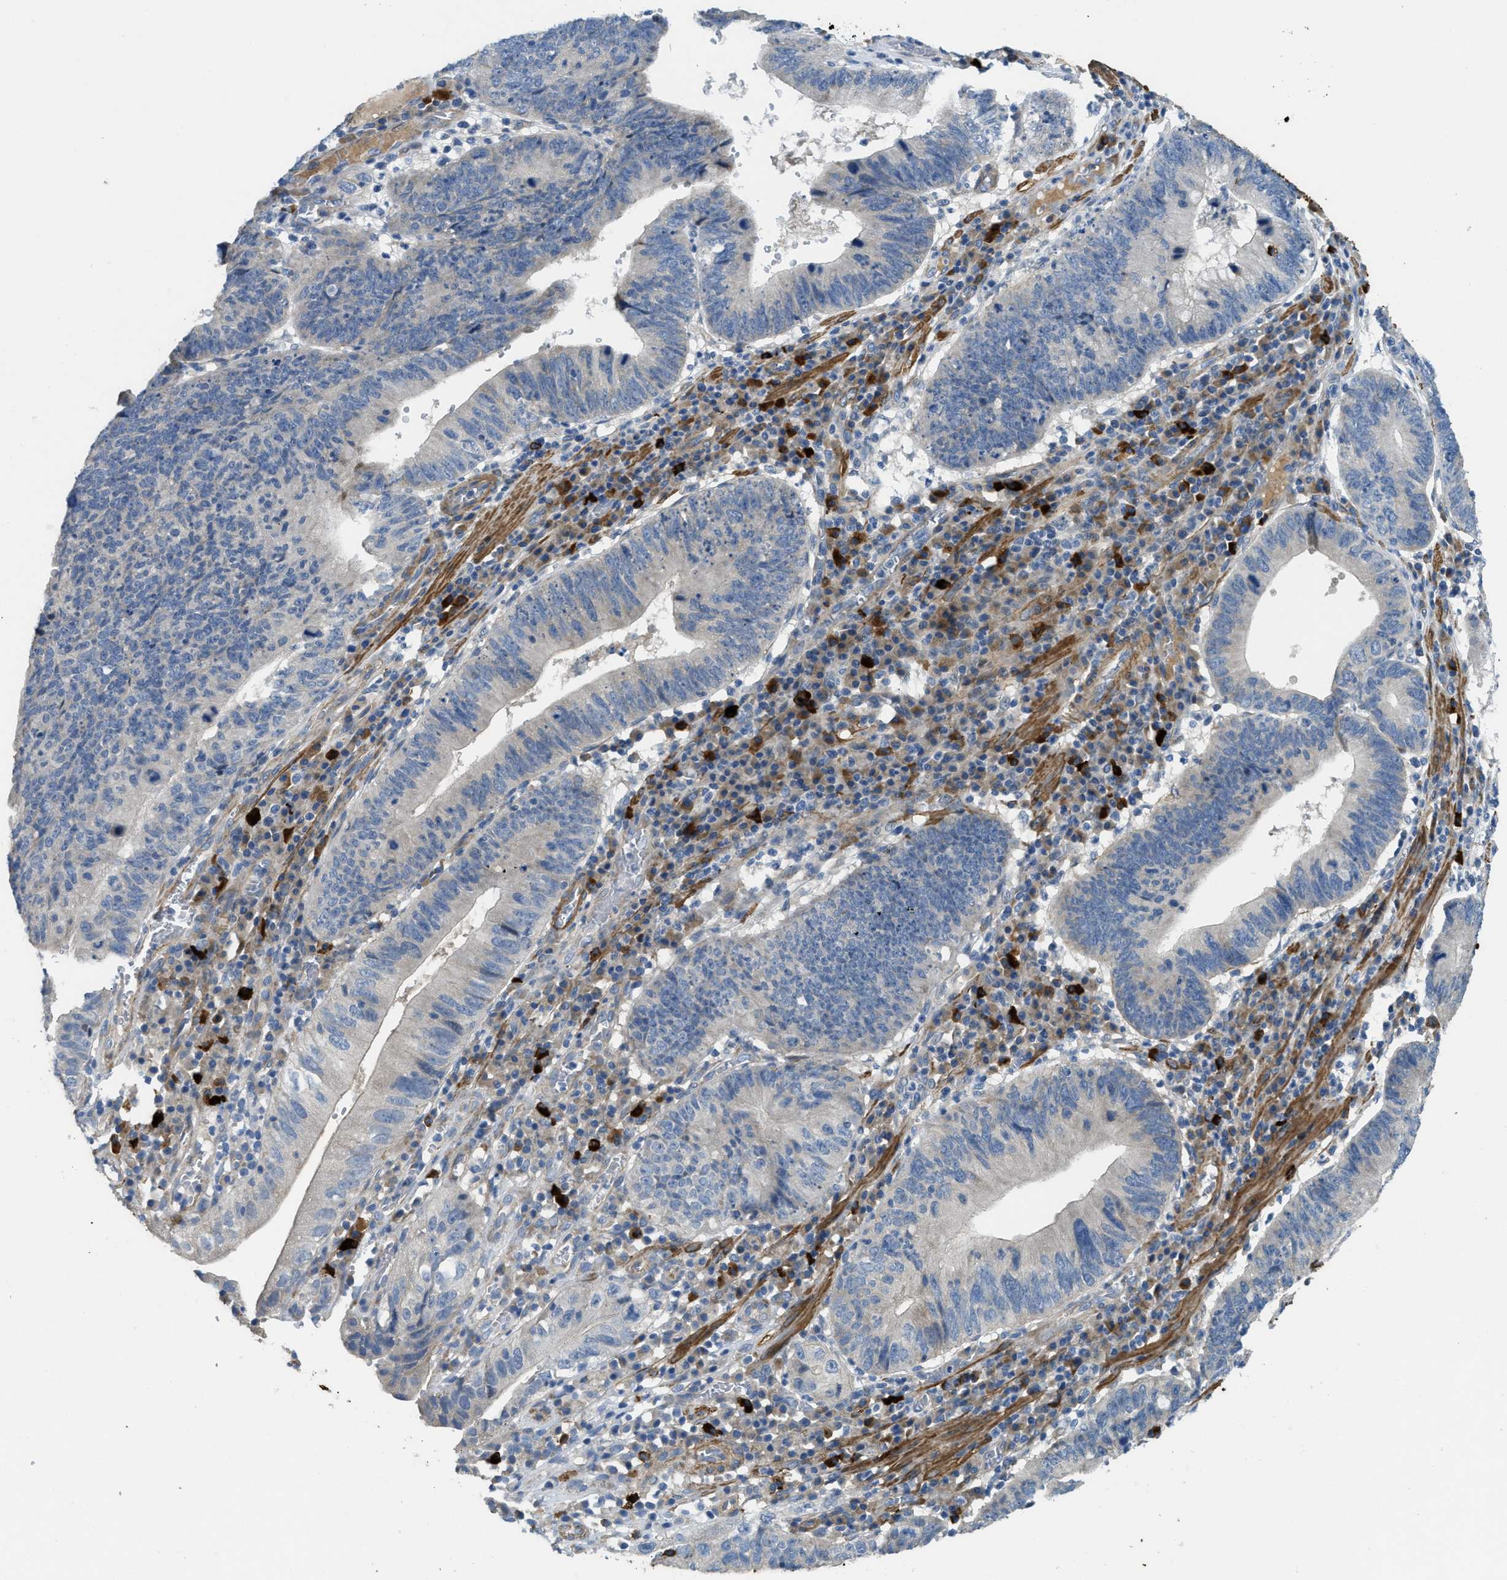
{"staining": {"intensity": "moderate", "quantity": "<25%", "location": "cytoplasmic/membranous"}, "tissue": "stomach cancer", "cell_type": "Tumor cells", "image_type": "cancer", "snomed": [{"axis": "morphology", "description": "Adenocarcinoma, NOS"}, {"axis": "topography", "description": "Stomach"}], "caption": "The image shows a brown stain indicating the presence of a protein in the cytoplasmic/membranous of tumor cells in stomach cancer. (DAB (3,3'-diaminobenzidine) IHC with brightfield microscopy, high magnification).", "gene": "BMPR1A", "patient": {"sex": "male", "age": 59}}